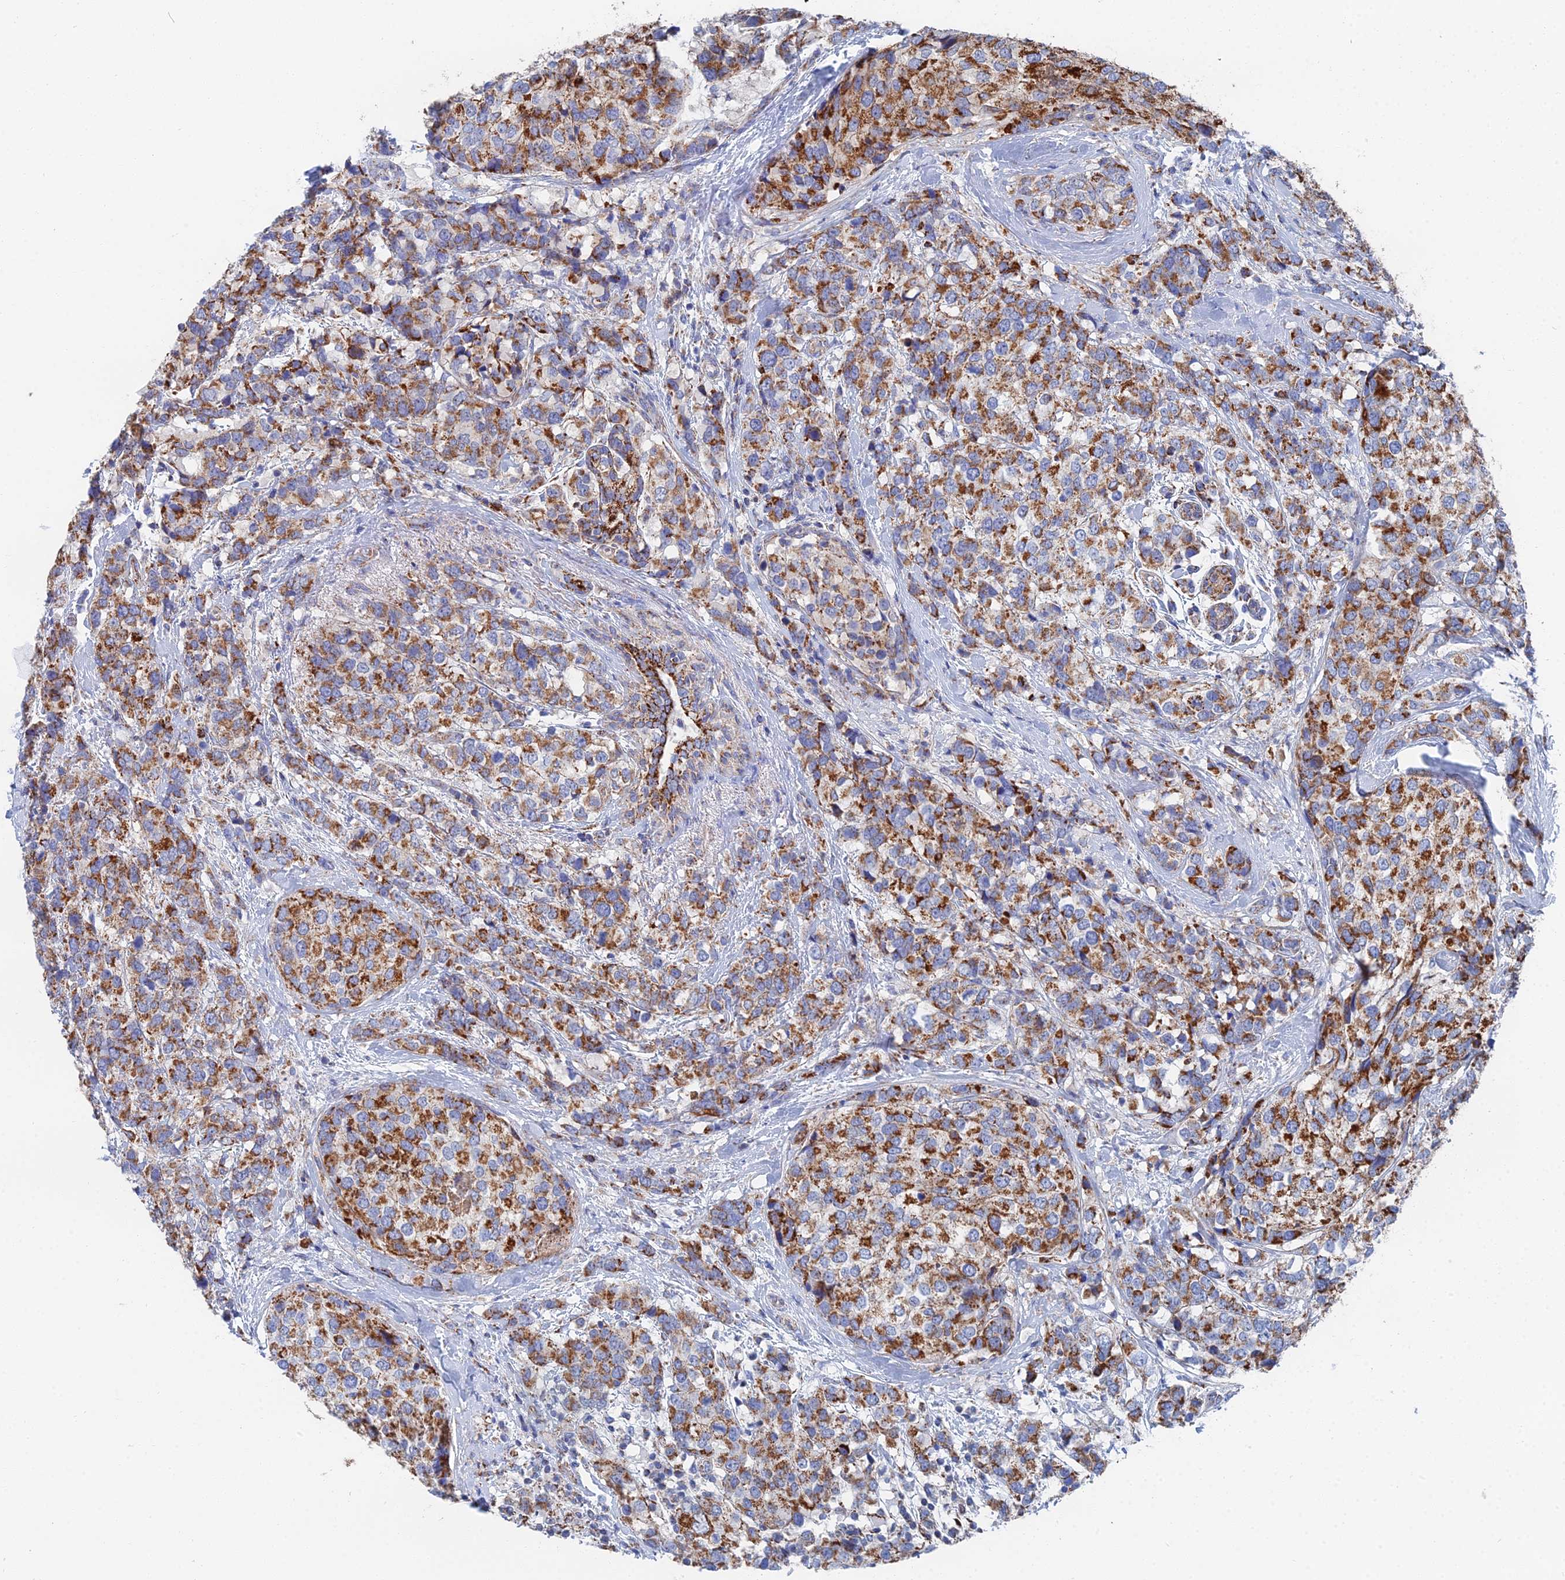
{"staining": {"intensity": "moderate", "quantity": ">75%", "location": "cytoplasmic/membranous"}, "tissue": "breast cancer", "cell_type": "Tumor cells", "image_type": "cancer", "snomed": [{"axis": "morphology", "description": "Lobular carcinoma"}, {"axis": "topography", "description": "Breast"}], "caption": "Moderate cytoplasmic/membranous expression for a protein is seen in about >75% of tumor cells of breast cancer using immunohistochemistry (IHC).", "gene": "IFT80", "patient": {"sex": "female", "age": 59}}